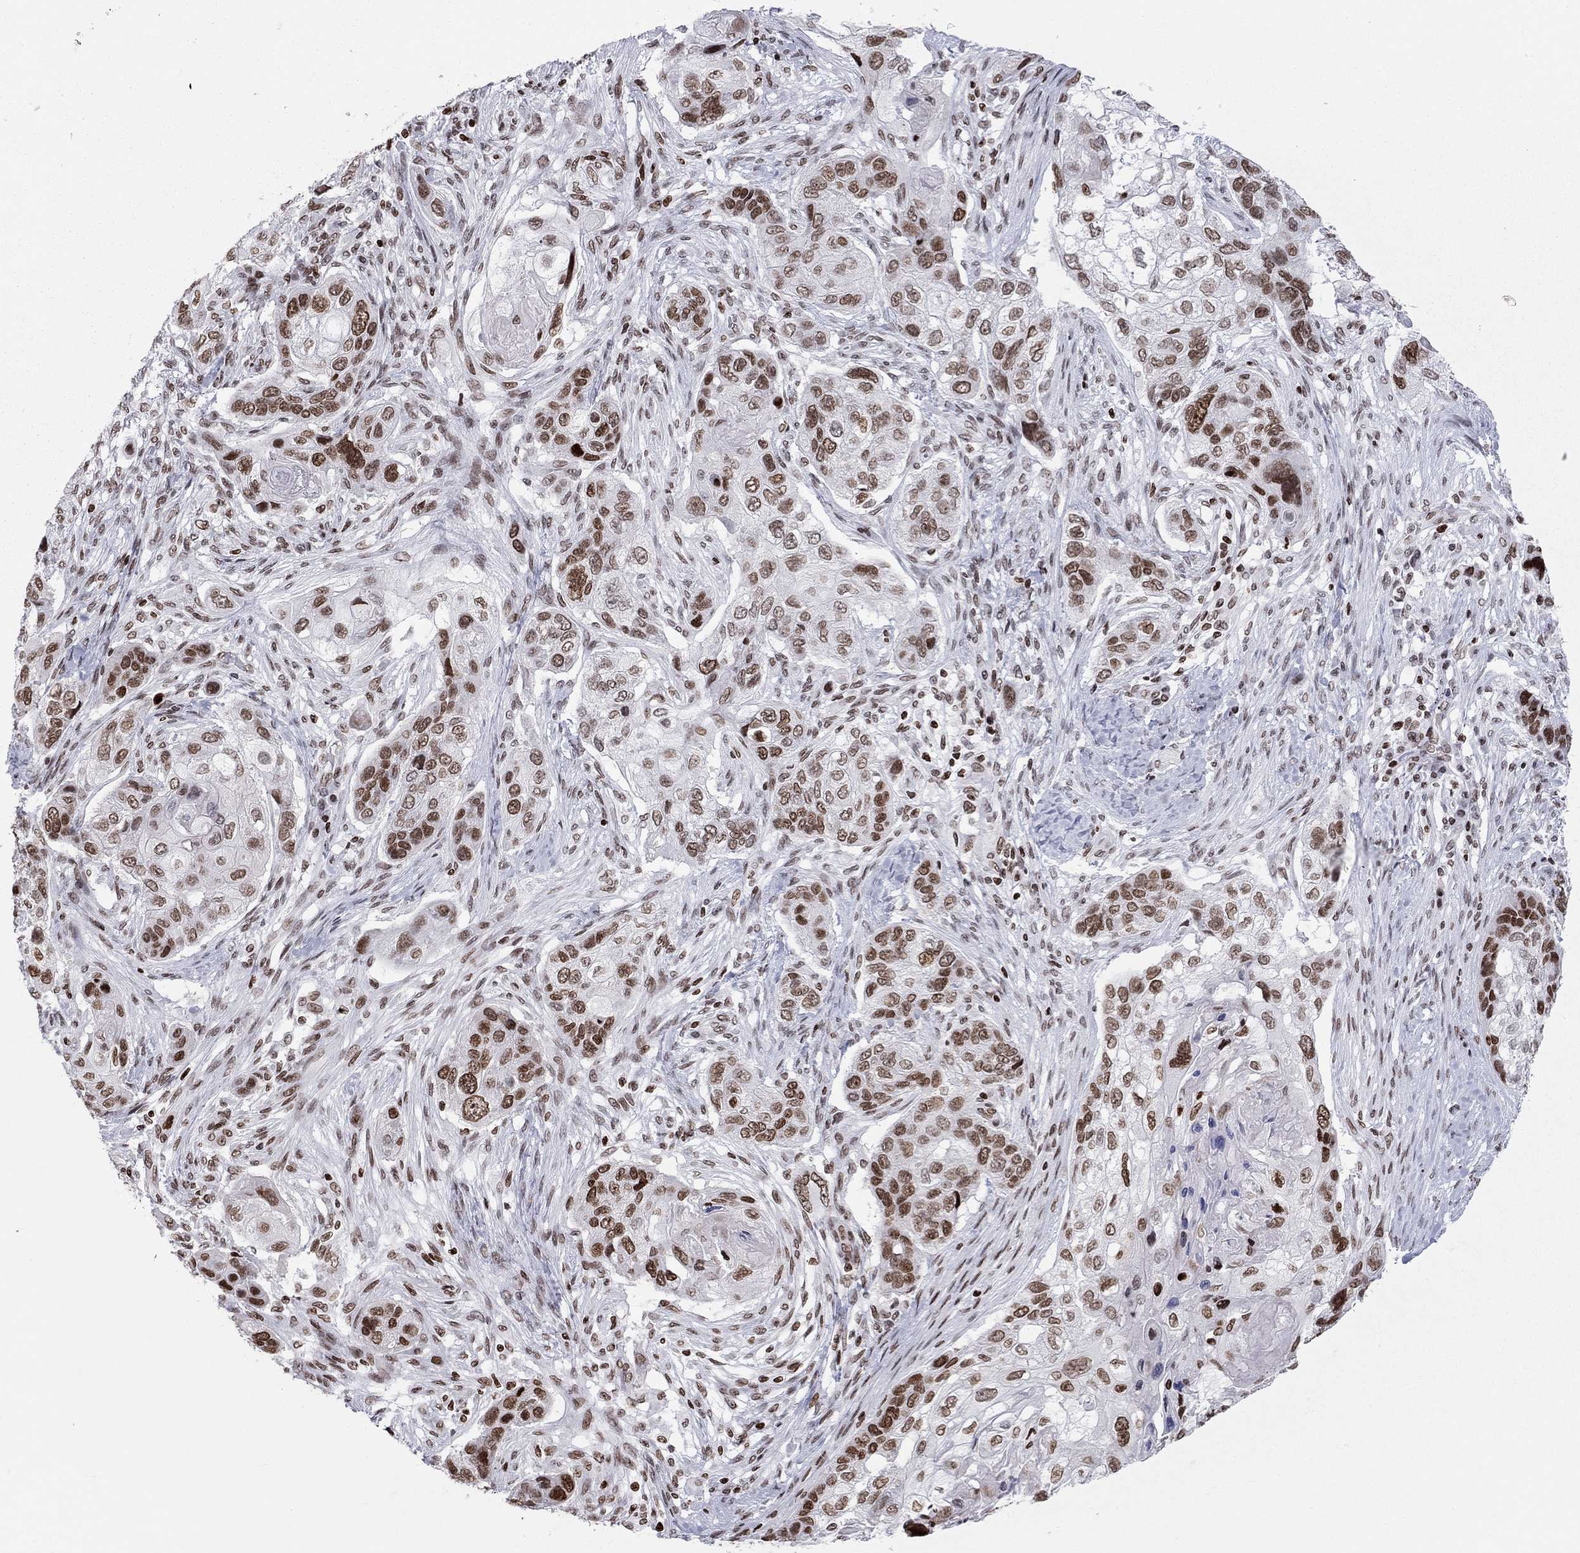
{"staining": {"intensity": "moderate", "quantity": ">75%", "location": "nuclear"}, "tissue": "lung cancer", "cell_type": "Tumor cells", "image_type": "cancer", "snomed": [{"axis": "morphology", "description": "Normal tissue, NOS"}, {"axis": "morphology", "description": "Squamous cell carcinoma, NOS"}, {"axis": "topography", "description": "Bronchus"}, {"axis": "topography", "description": "Lung"}], "caption": "Immunohistochemistry (IHC) of lung cancer (squamous cell carcinoma) shows medium levels of moderate nuclear positivity in about >75% of tumor cells. The staining was performed using DAB (3,3'-diaminobenzidine) to visualize the protein expression in brown, while the nuclei were stained in blue with hematoxylin (Magnification: 20x).", "gene": "H2AX", "patient": {"sex": "male", "age": 69}}